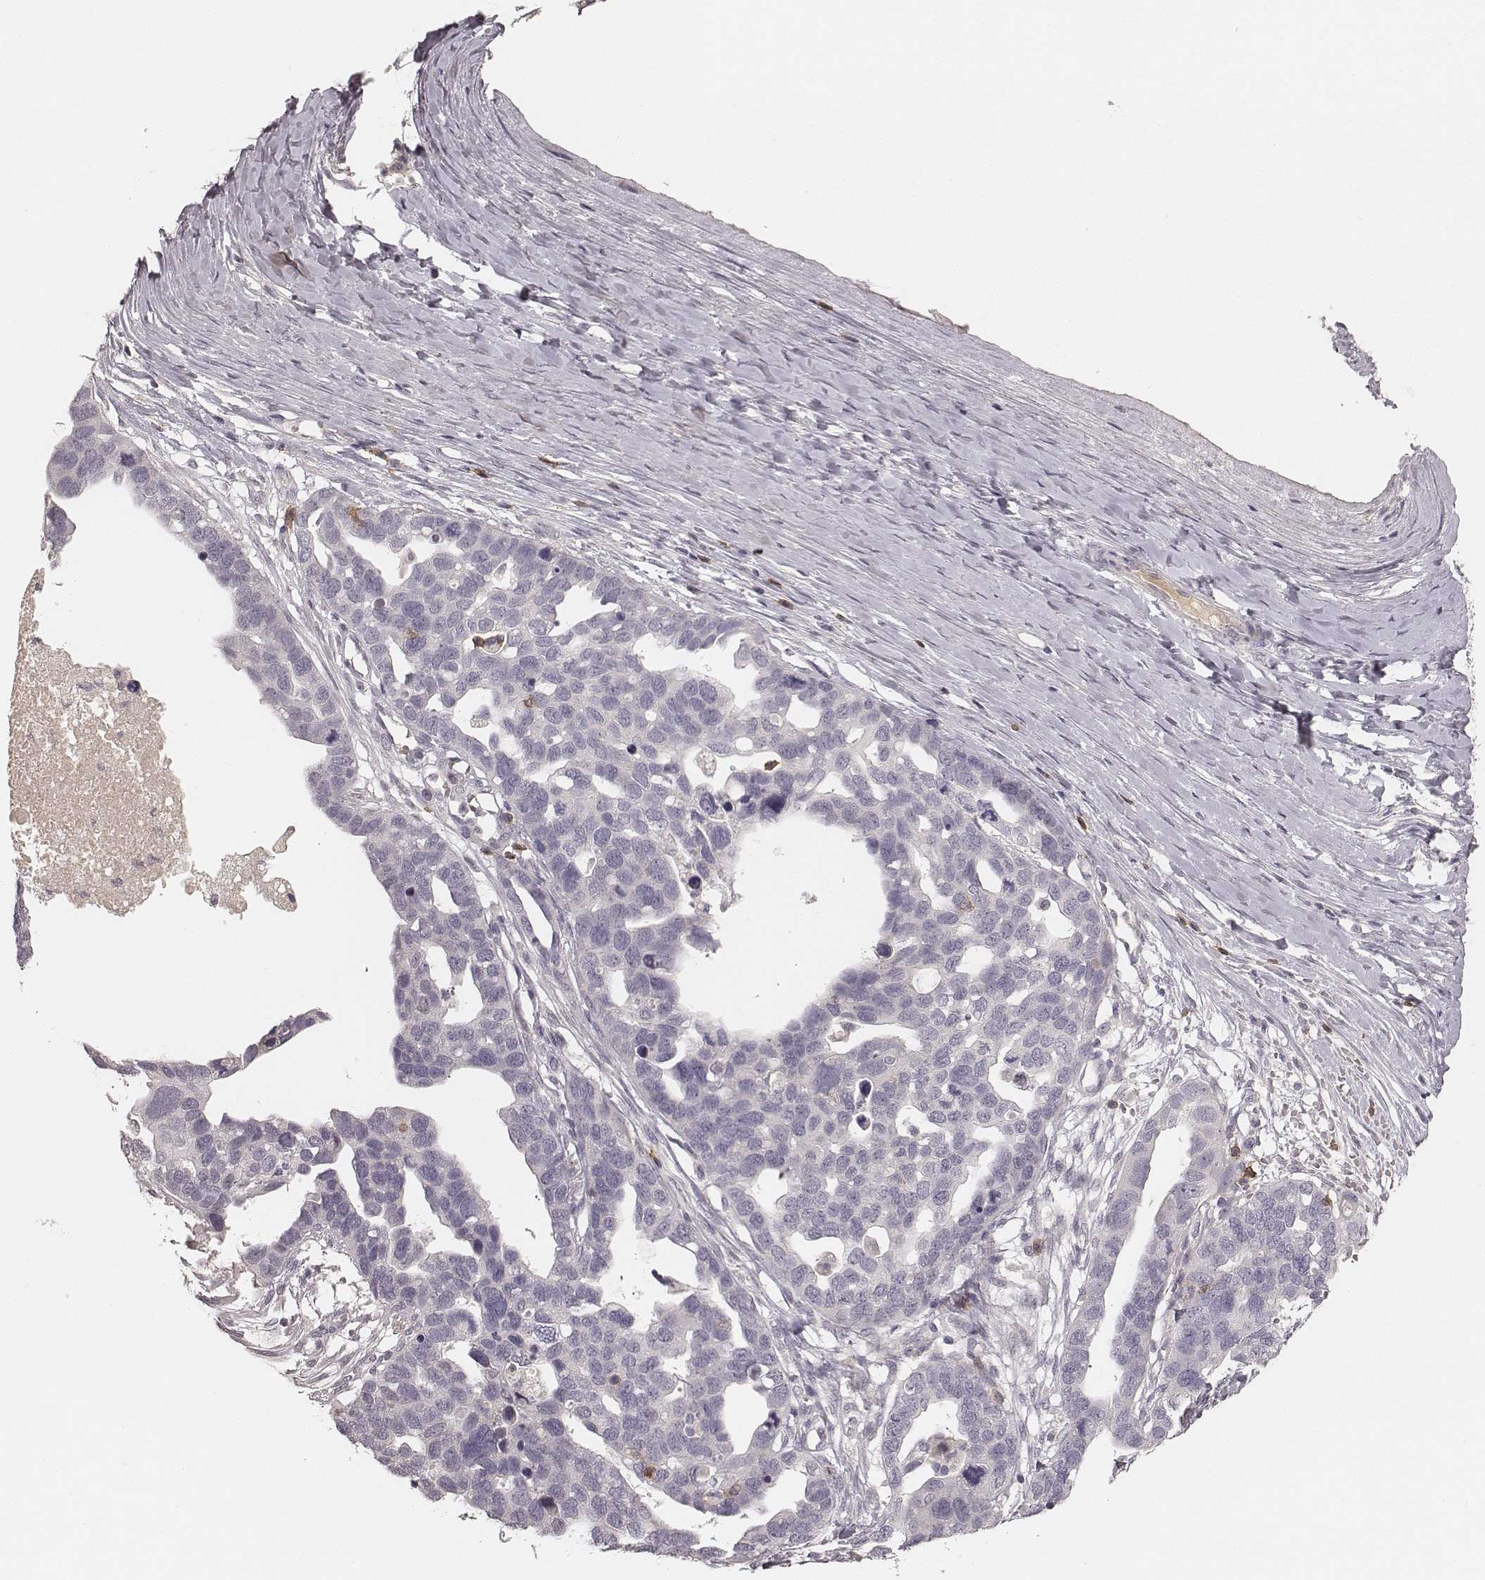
{"staining": {"intensity": "negative", "quantity": "none", "location": "none"}, "tissue": "ovarian cancer", "cell_type": "Tumor cells", "image_type": "cancer", "snomed": [{"axis": "morphology", "description": "Cystadenocarcinoma, serous, NOS"}, {"axis": "topography", "description": "Ovary"}], "caption": "Tumor cells are negative for brown protein staining in ovarian serous cystadenocarcinoma.", "gene": "CD8A", "patient": {"sex": "female", "age": 54}}